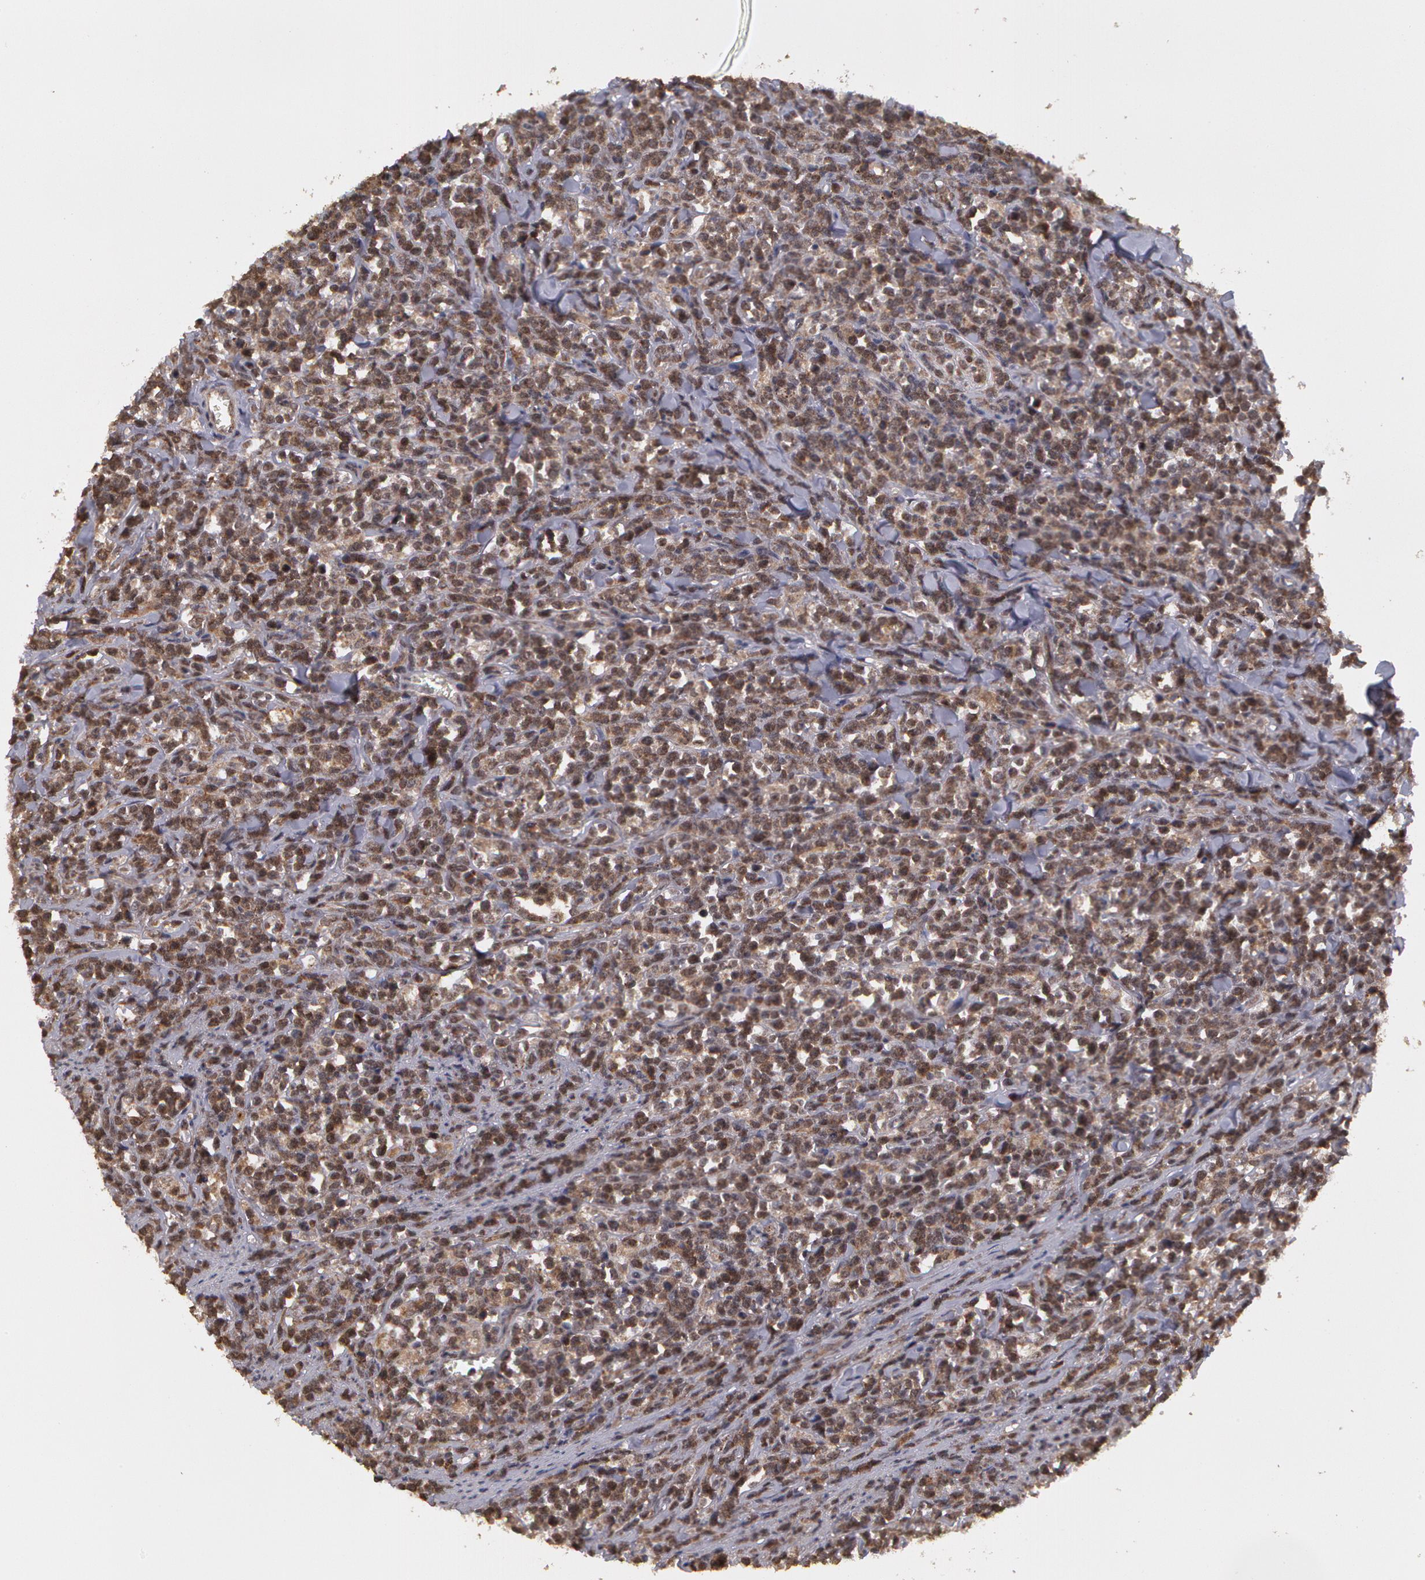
{"staining": {"intensity": "moderate", "quantity": ">75%", "location": "cytoplasmic/membranous,nuclear"}, "tissue": "lymphoma", "cell_type": "Tumor cells", "image_type": "cancer", "snomed": [{"axis": "morphology", "description": "Malignant lymphoma, non-Hodgkin's type, High grade"}, {"axis": "topography", "description": "Small intestine"}, {"axis": "topography", "description": "Colon"}], "caption": "High-magnification brightfield microscopy of lymphoma stained with DAB (3,3'-diaminobenzidine) (brown) and counterstained with hematoxylin (blue). tumor cells exhibit moderate cytoplasmic/membranous and nuclear staining is seen in approximately>75% of cells. (IHC, brightfield microscopy, high magnification).", "gene": "GLIS1", "patient": {"sex": "male", "age": 8}}